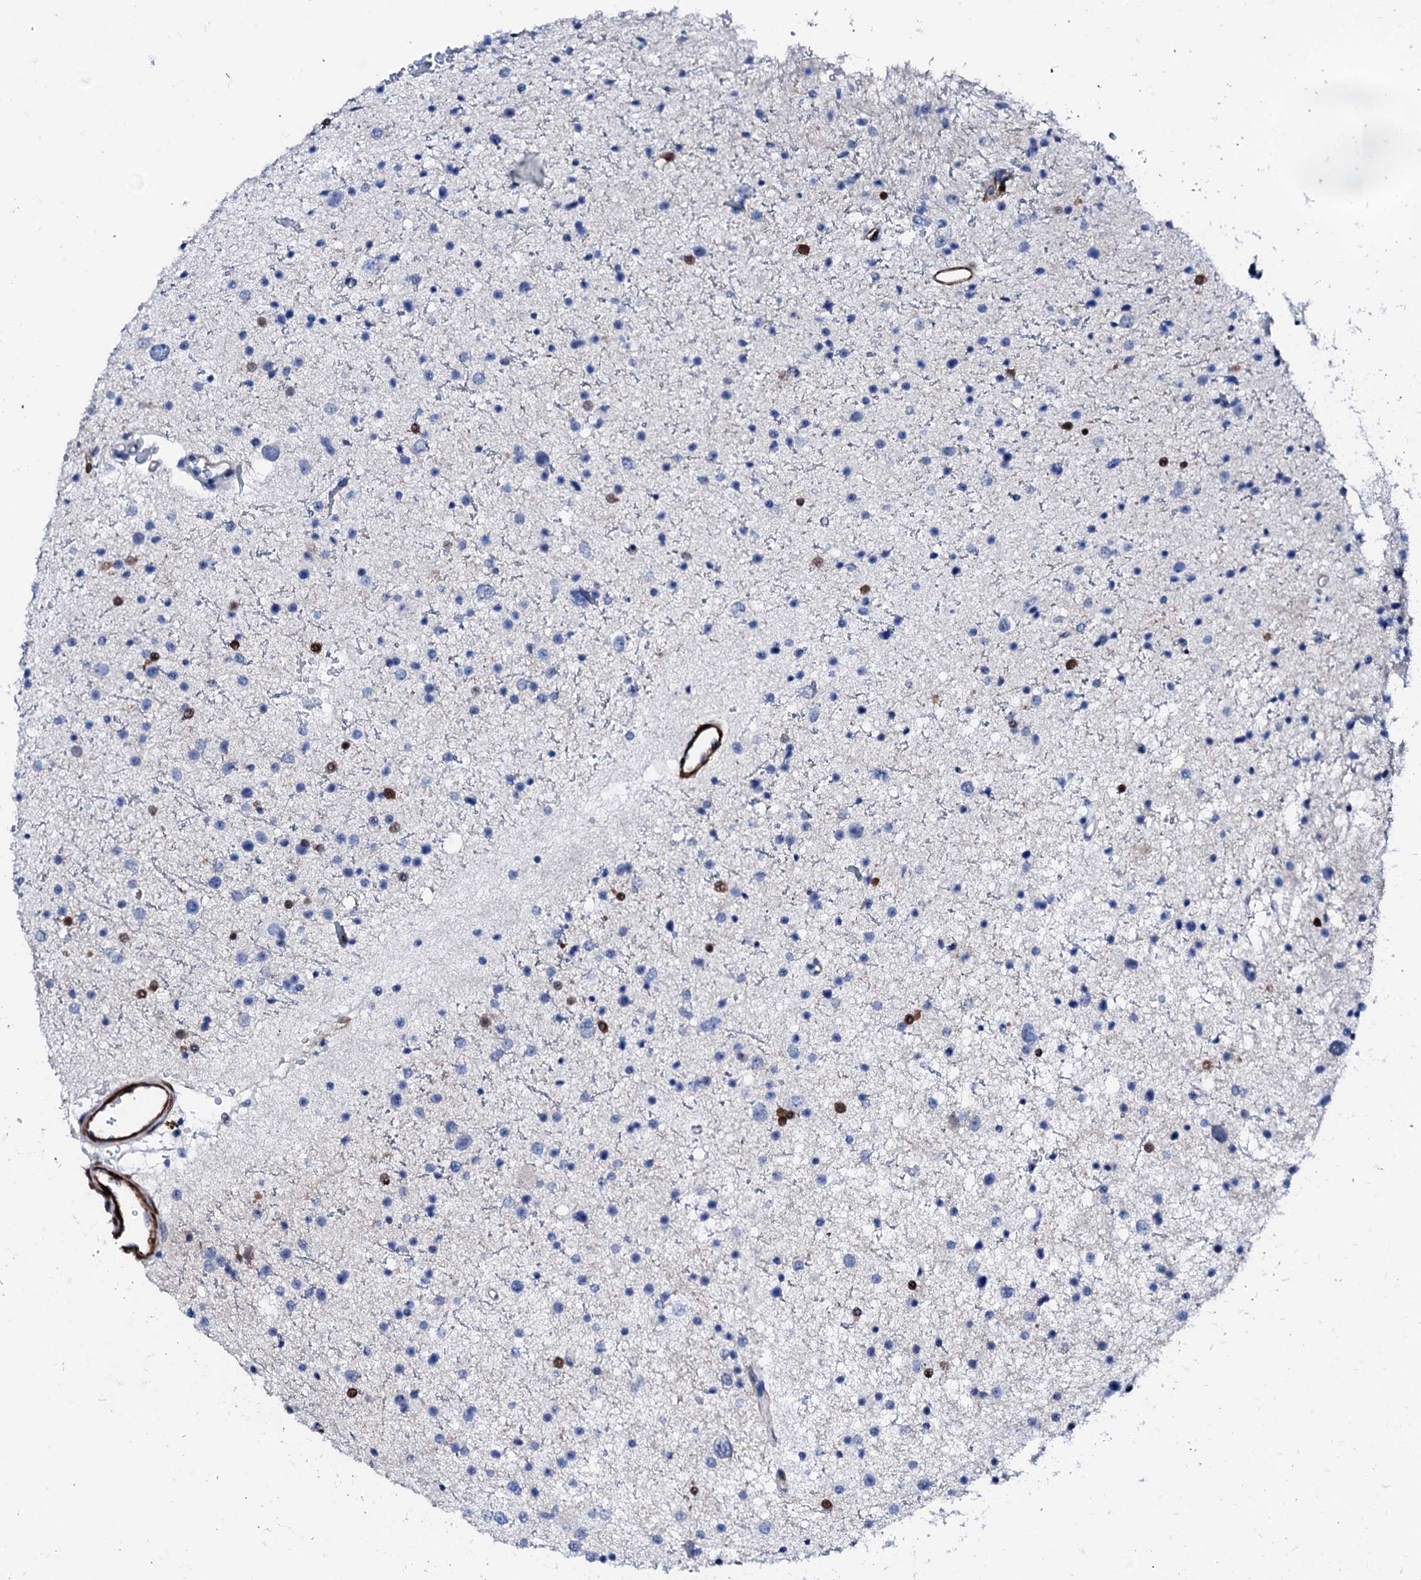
{"staining": {"intensity": "moderate", "quantity": "<25%", "location": "nuclear"}, "tissue": "glioma", "cell_type": "Tumor cells", "image_type": "cancer", "snomed": [{"axis": "morphology", "description": "Glioma, malignant, Low grade"}, {"axis": "topography", "description": "Brain"}], "caption": "Immunohistochemistry micrograph of human glioma stained for a protein (brown), which shows low levels of moderate nuclear positivity in approximately <25% of tumor cells.", "gene": "NRIP2", "patient": {"sex": "female", "age": 37}}